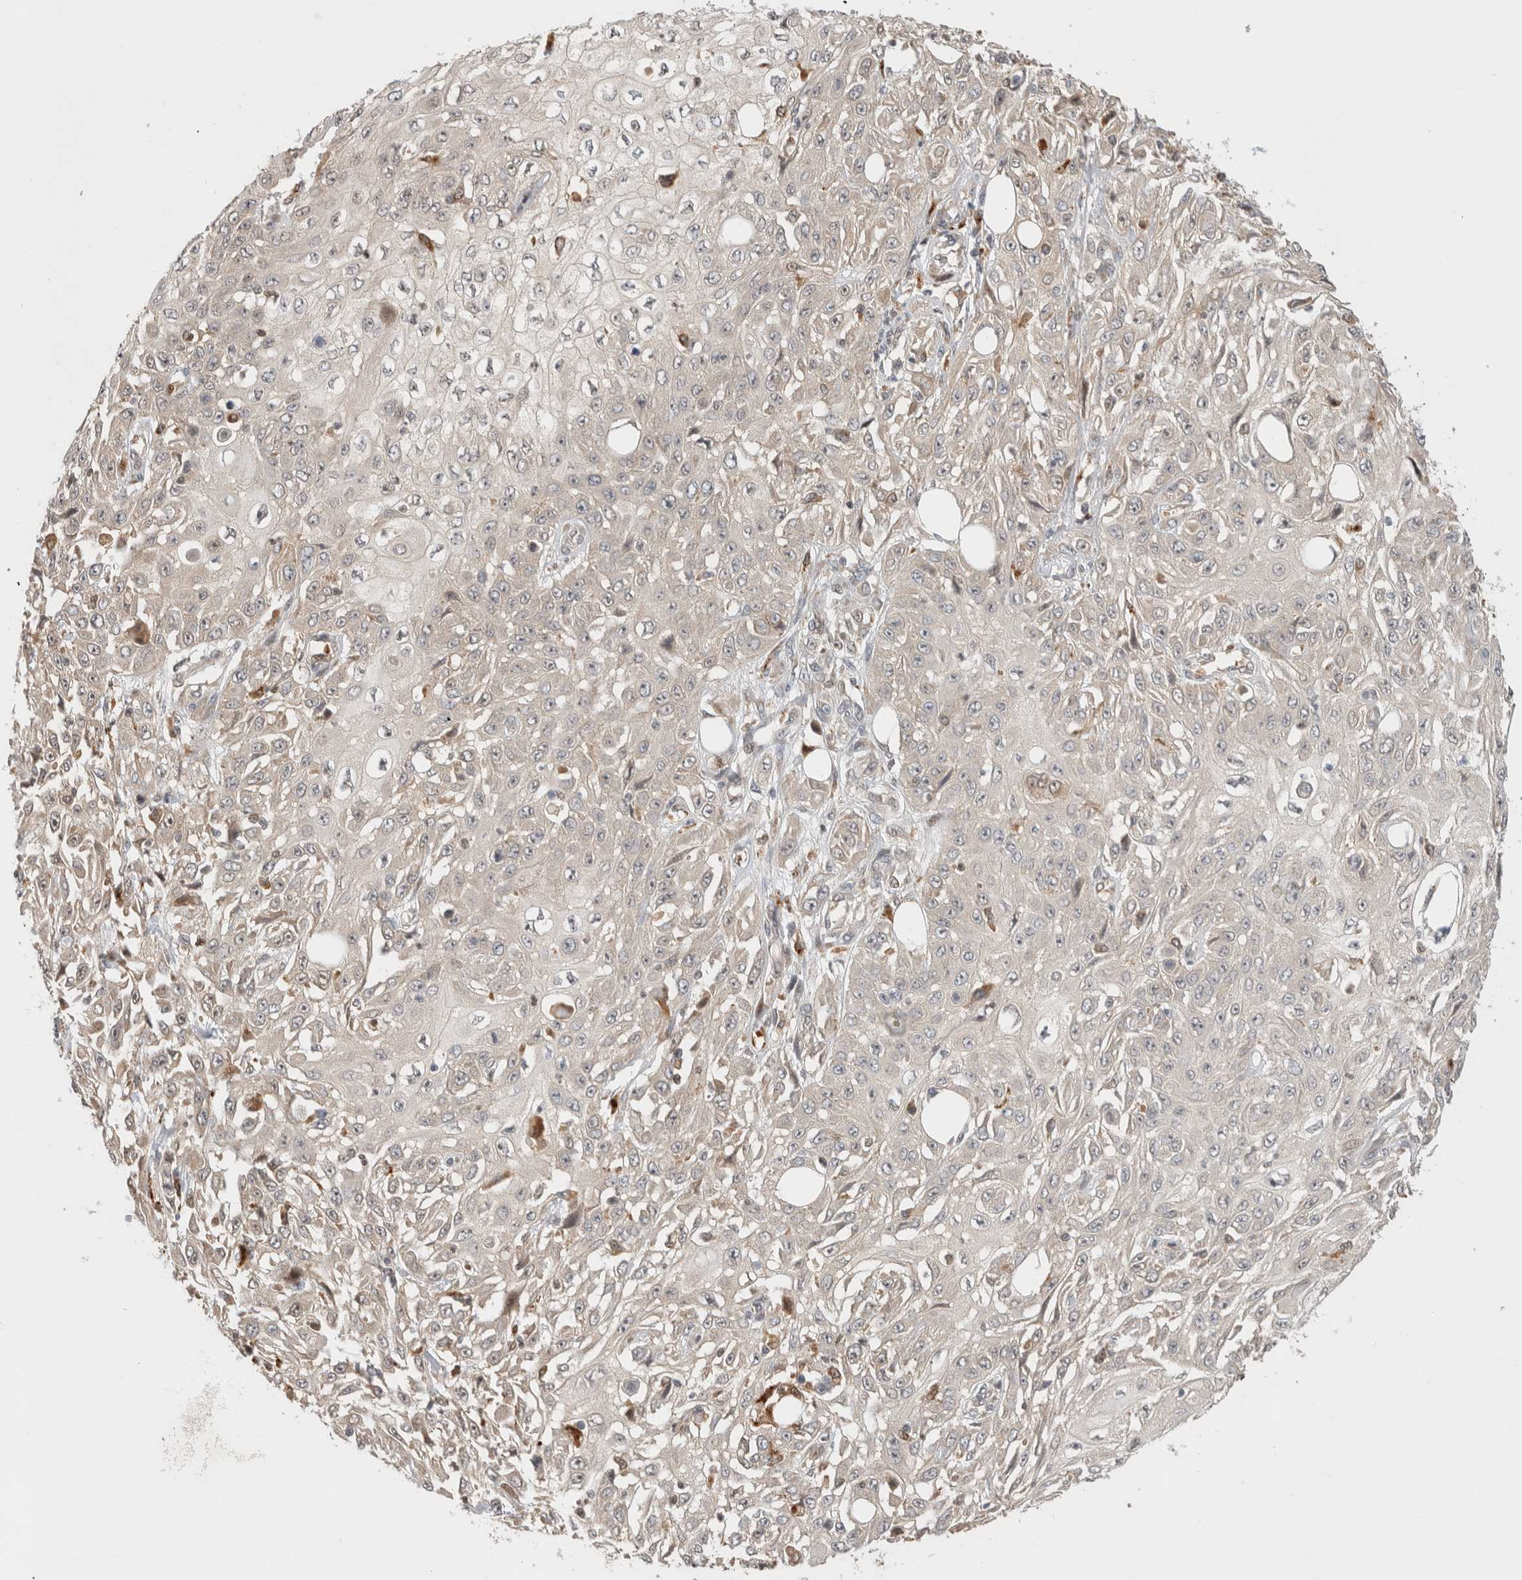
{"staining": {"intensity": "weak", "quantity": "<25%", "location": "cytoplasmic/membranous"}, "tissue": "skin cancer", "cell_type": "Tumor cells", "image_type": "cancer", "snomed": [{"axis": "morphology", "description": "Squamous cell carcinoma, NOS"}, {"axis": "morphology", "description": "Squamous cell carcinoma, metastatic, NOS"}, {"axis": "topography", "description": "Skin"}, {"axis": "topography", "description": "Lymph node"}], "caption": "IHC of metastatic squamous cell carcinoma (skin) reveals no staining in tumor cells.", "gene": "OTUD6B", "patient": {"sex": "male", "age": 75}}